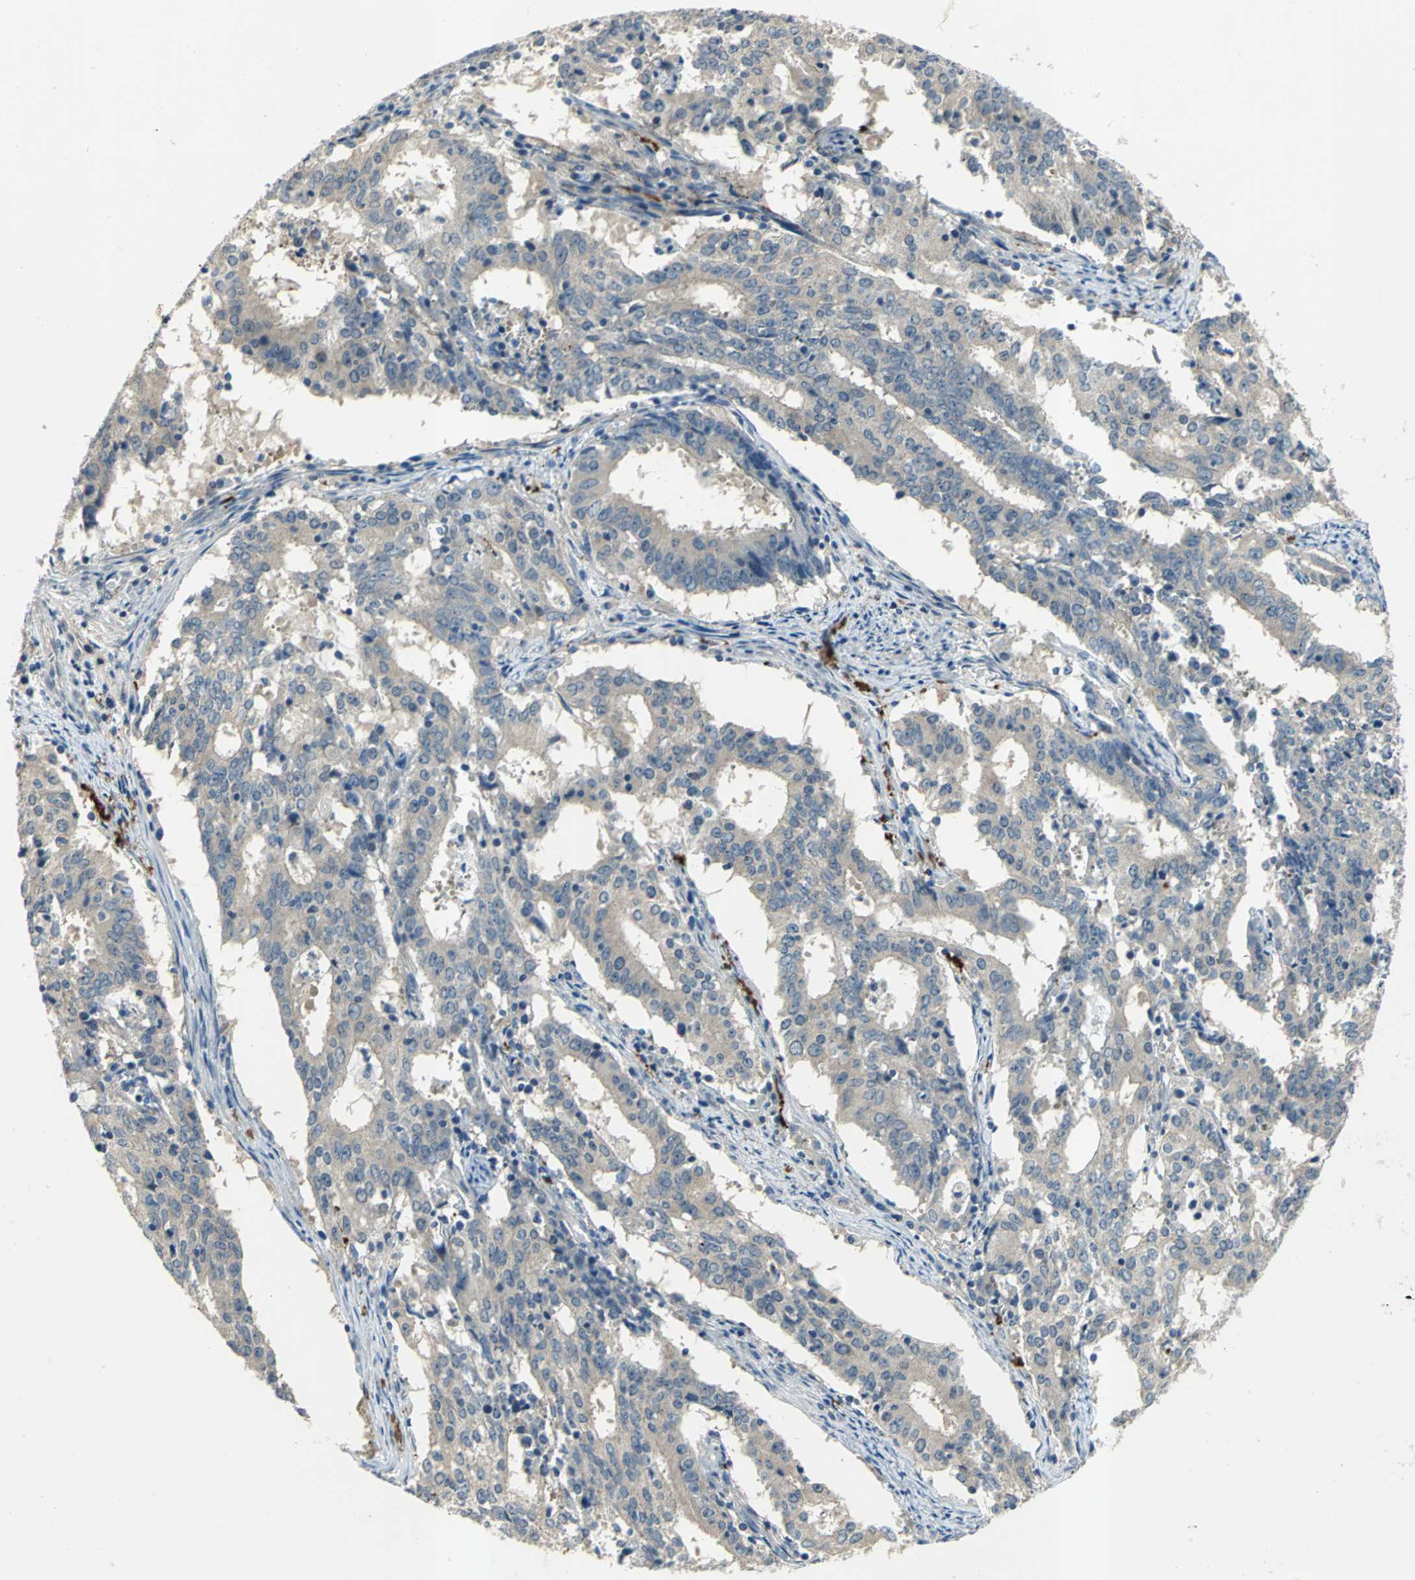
{"staining": {"intensity": "negative", "quantity": "none", "location": "none"}, "tissue": "cervical cancer", "cell_type": "Tumor cells", "image_type": "cancer", "snomed": [{"axis": "morphology", "description": "Adenocarcinoma, NOS"}, {"axis": "topography", "description": "Cervix"}], "caption": "Tumor cells show no significant protein expression in cervical adenocarcinoma.", "gene": "SLC16A7", "patient": {"sex": "female", "age": 44}}